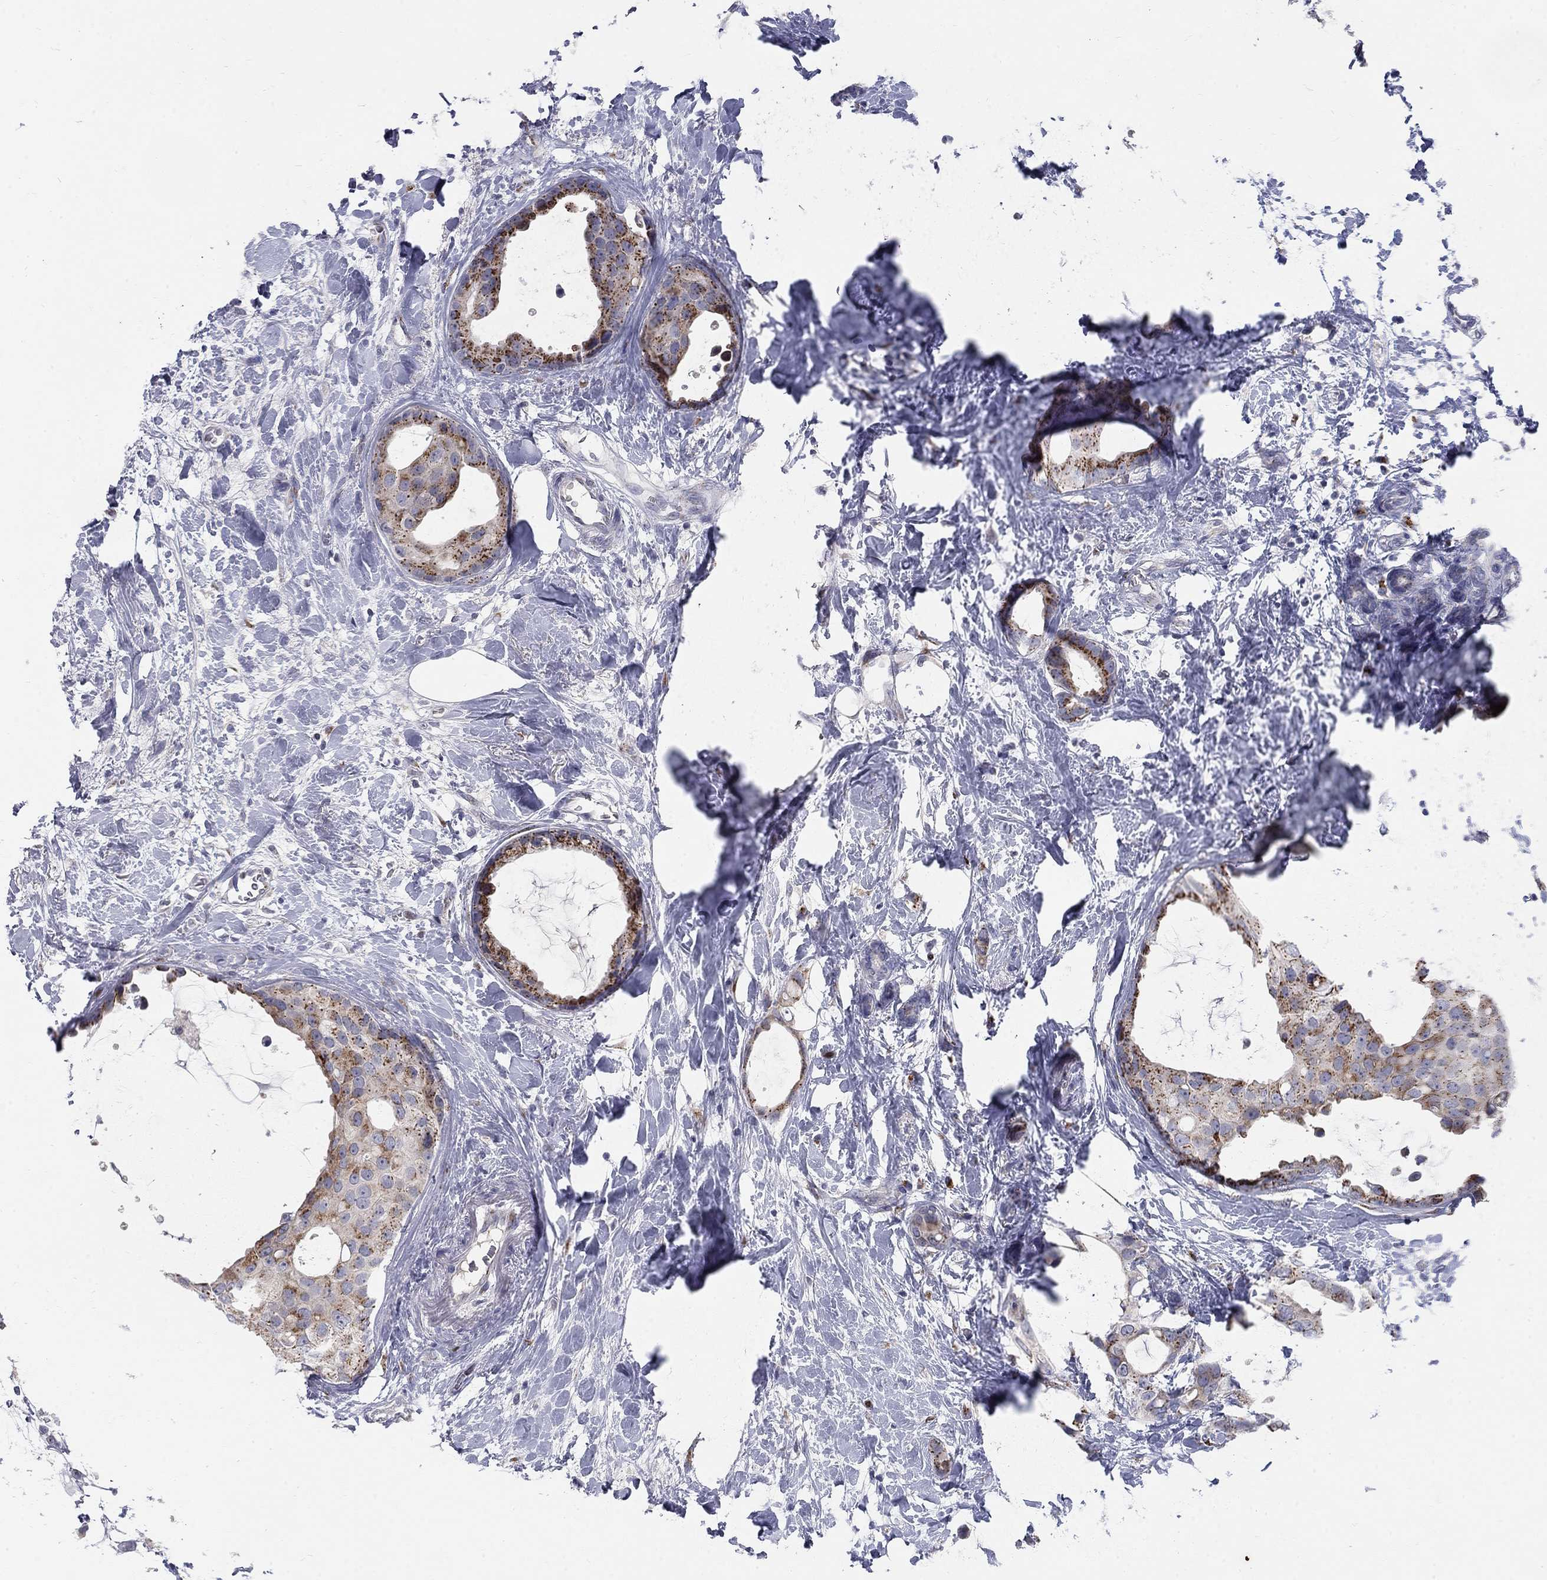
{"staining": {"intensity": "strong", "quantity": "25%-75%", "location": "cytoplasmic/membranous"}, "tissue": "breast cancer", "cell_type": "Tumor cells", "image_type": "cancer", "snomed": [{"axis": "morphology", "description": "Duct carcinoma"}, {"axis": "topography", "description": "Breast"}], "caption": "Breast cancer stained for a protein demonstrates strong cytoplasmic/membranous positivity in tumor cells. The staining was performed using DAB (3,3'-diaminobenzidine), with brown indicating positive protein expression. Nuclei are stained blue with hematoxylin.", "gene": "PANK3", "patient": {"sex": "female", "age": 45}}